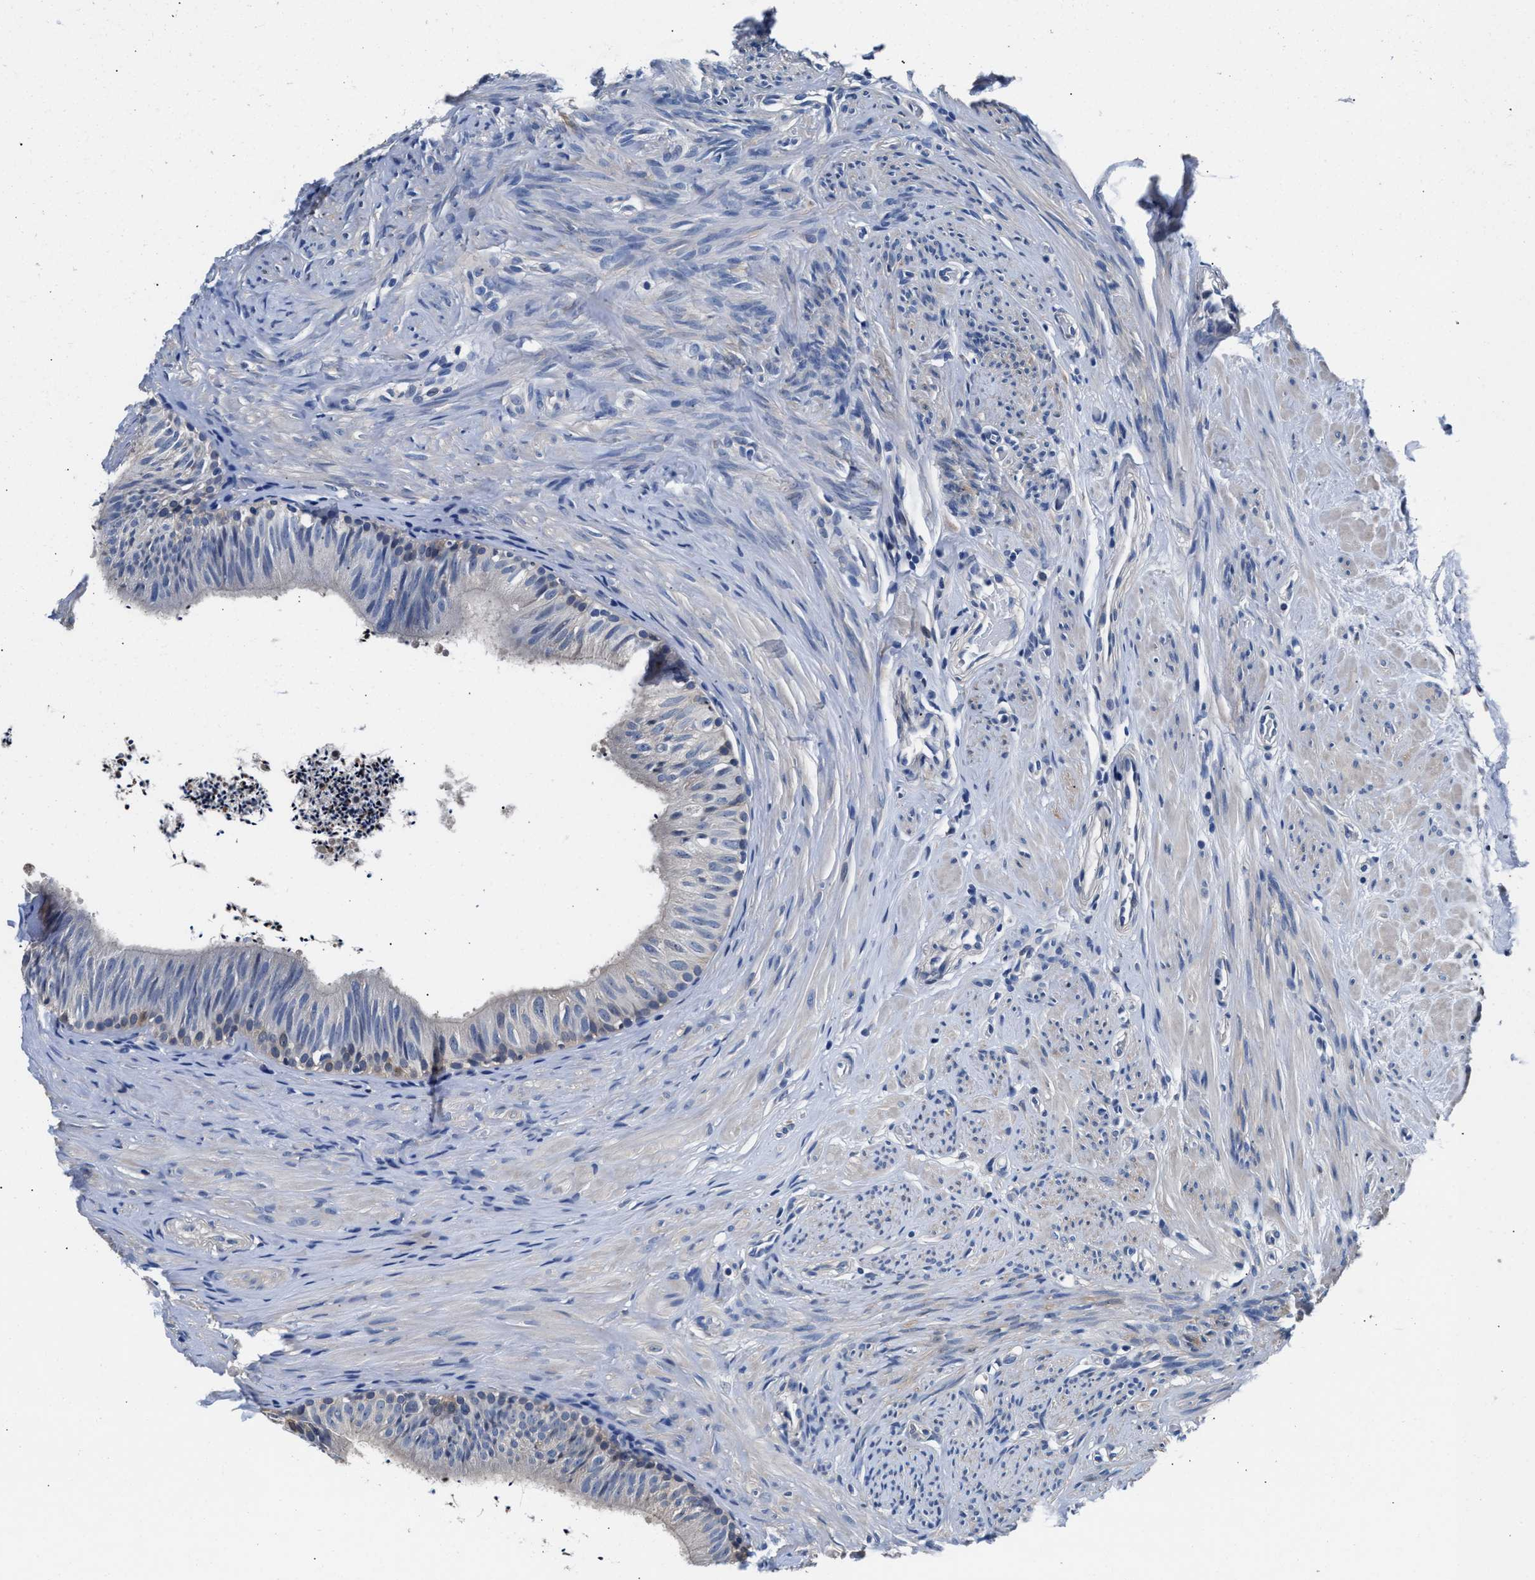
{"staining": {"intensity": "weak", "quantity": "<25%", "location": "cytoplasmic/membranous"}, "tissue": "epididymis", "cell_type": "Glandular cells", "image_type": "normal", "snomed": [{"axis": "morphology", "description": "Normal tissue, NOS"}, {"axis": "topography", "description": "Epididymis"}], "caption": "Epididymis was stained to show a protein in brown. There is no significant expression in glandular cells.", "gene": "GSTM1", "patient": {"sex": "male", "age": 56}}